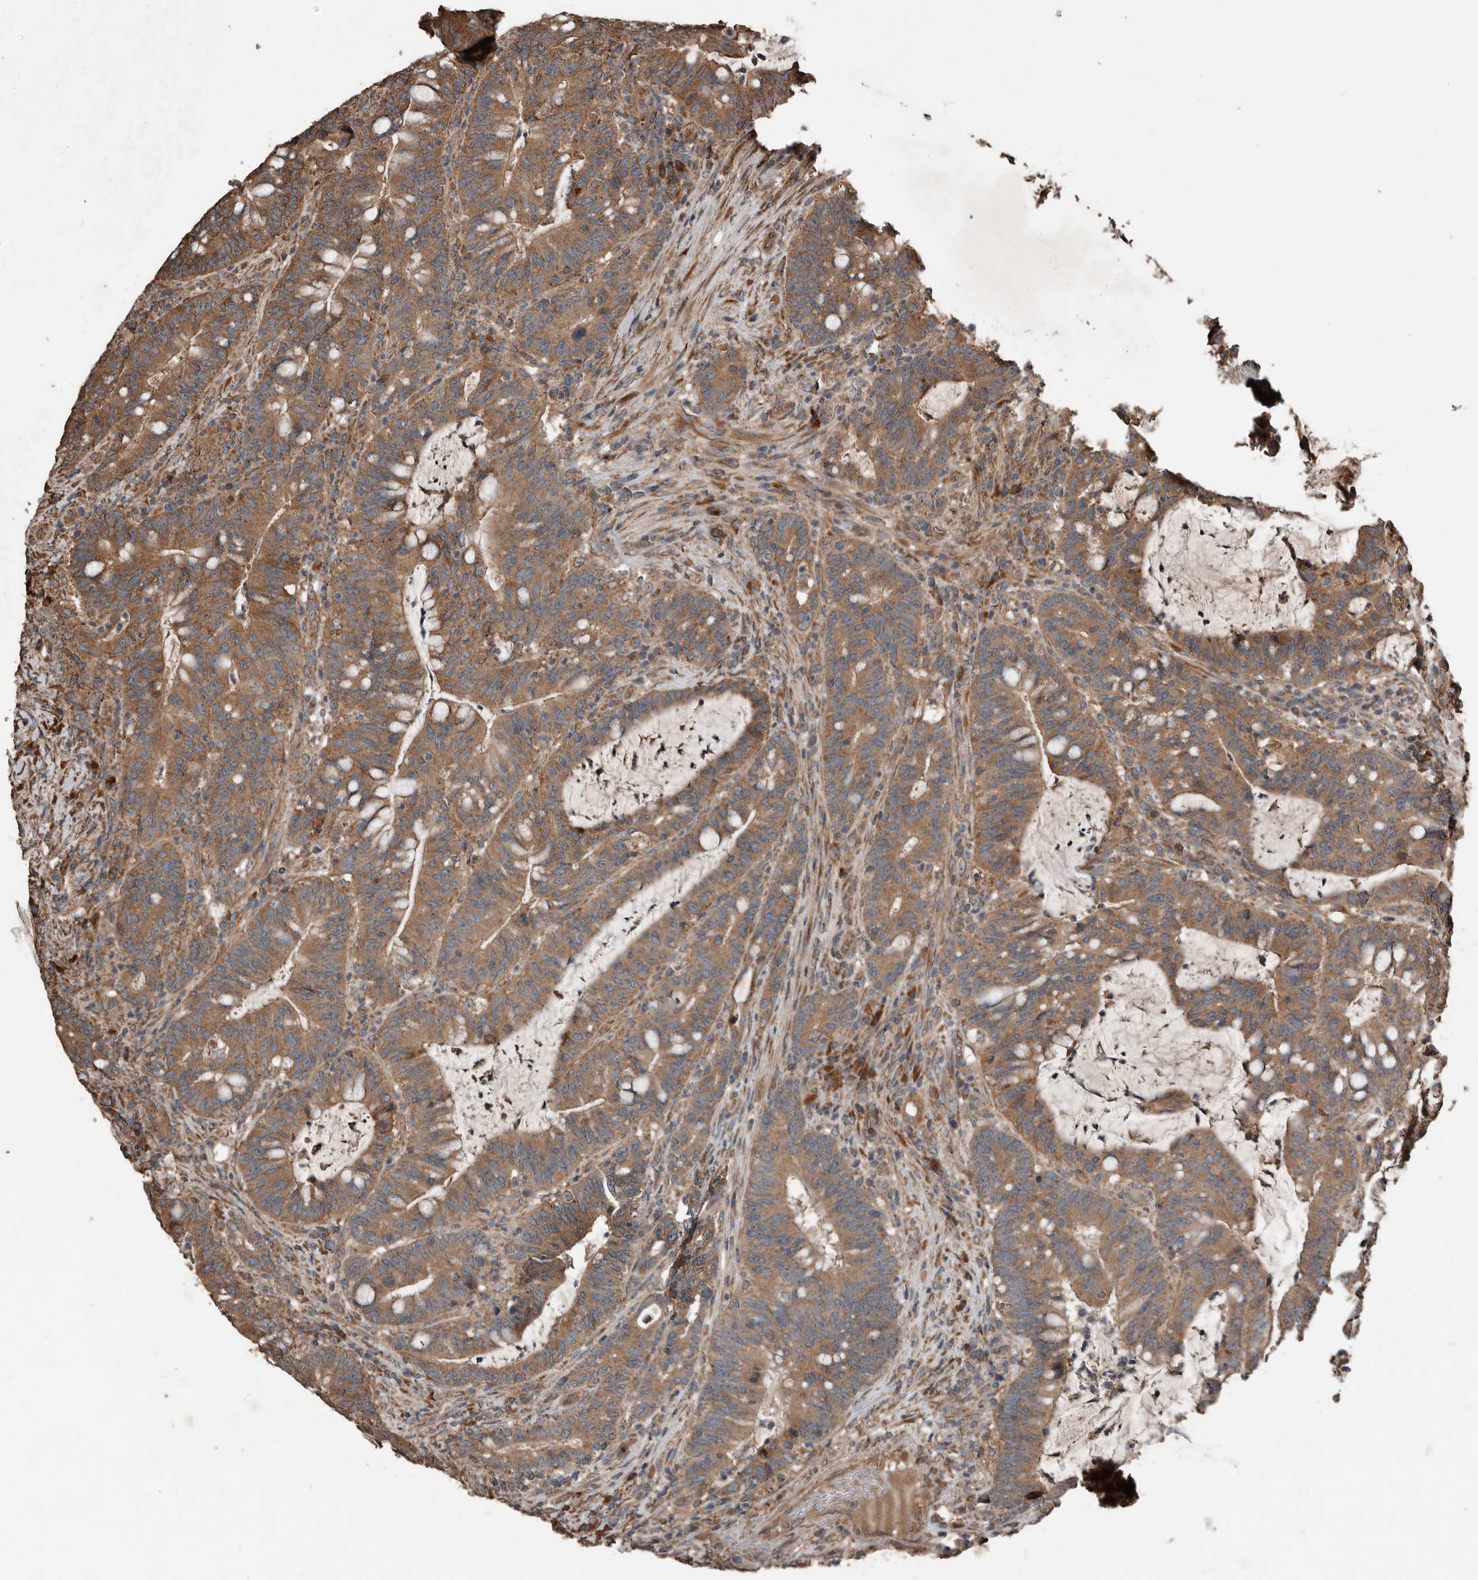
{"staining": {"intensity": "strong", "quantity": ">75%", "location": "cytoplasmic/membranous"}, "tissue": "colorectal cancer", "cell_type": "Tumor cells", "image_type": "cancer", "snomed": [{"axis": "morphology", "description": "Adenocarcinoma, NOS"}, {"axis": "topography", "description": "Colon"}], "caption": "Strong cytoplasmic/membranous protein staining is seen in about >75% of tumor cells in adenocarcinoma (colorectal).", "gene": "RNF207", "patient": {"sex": "female", "age": 66}}